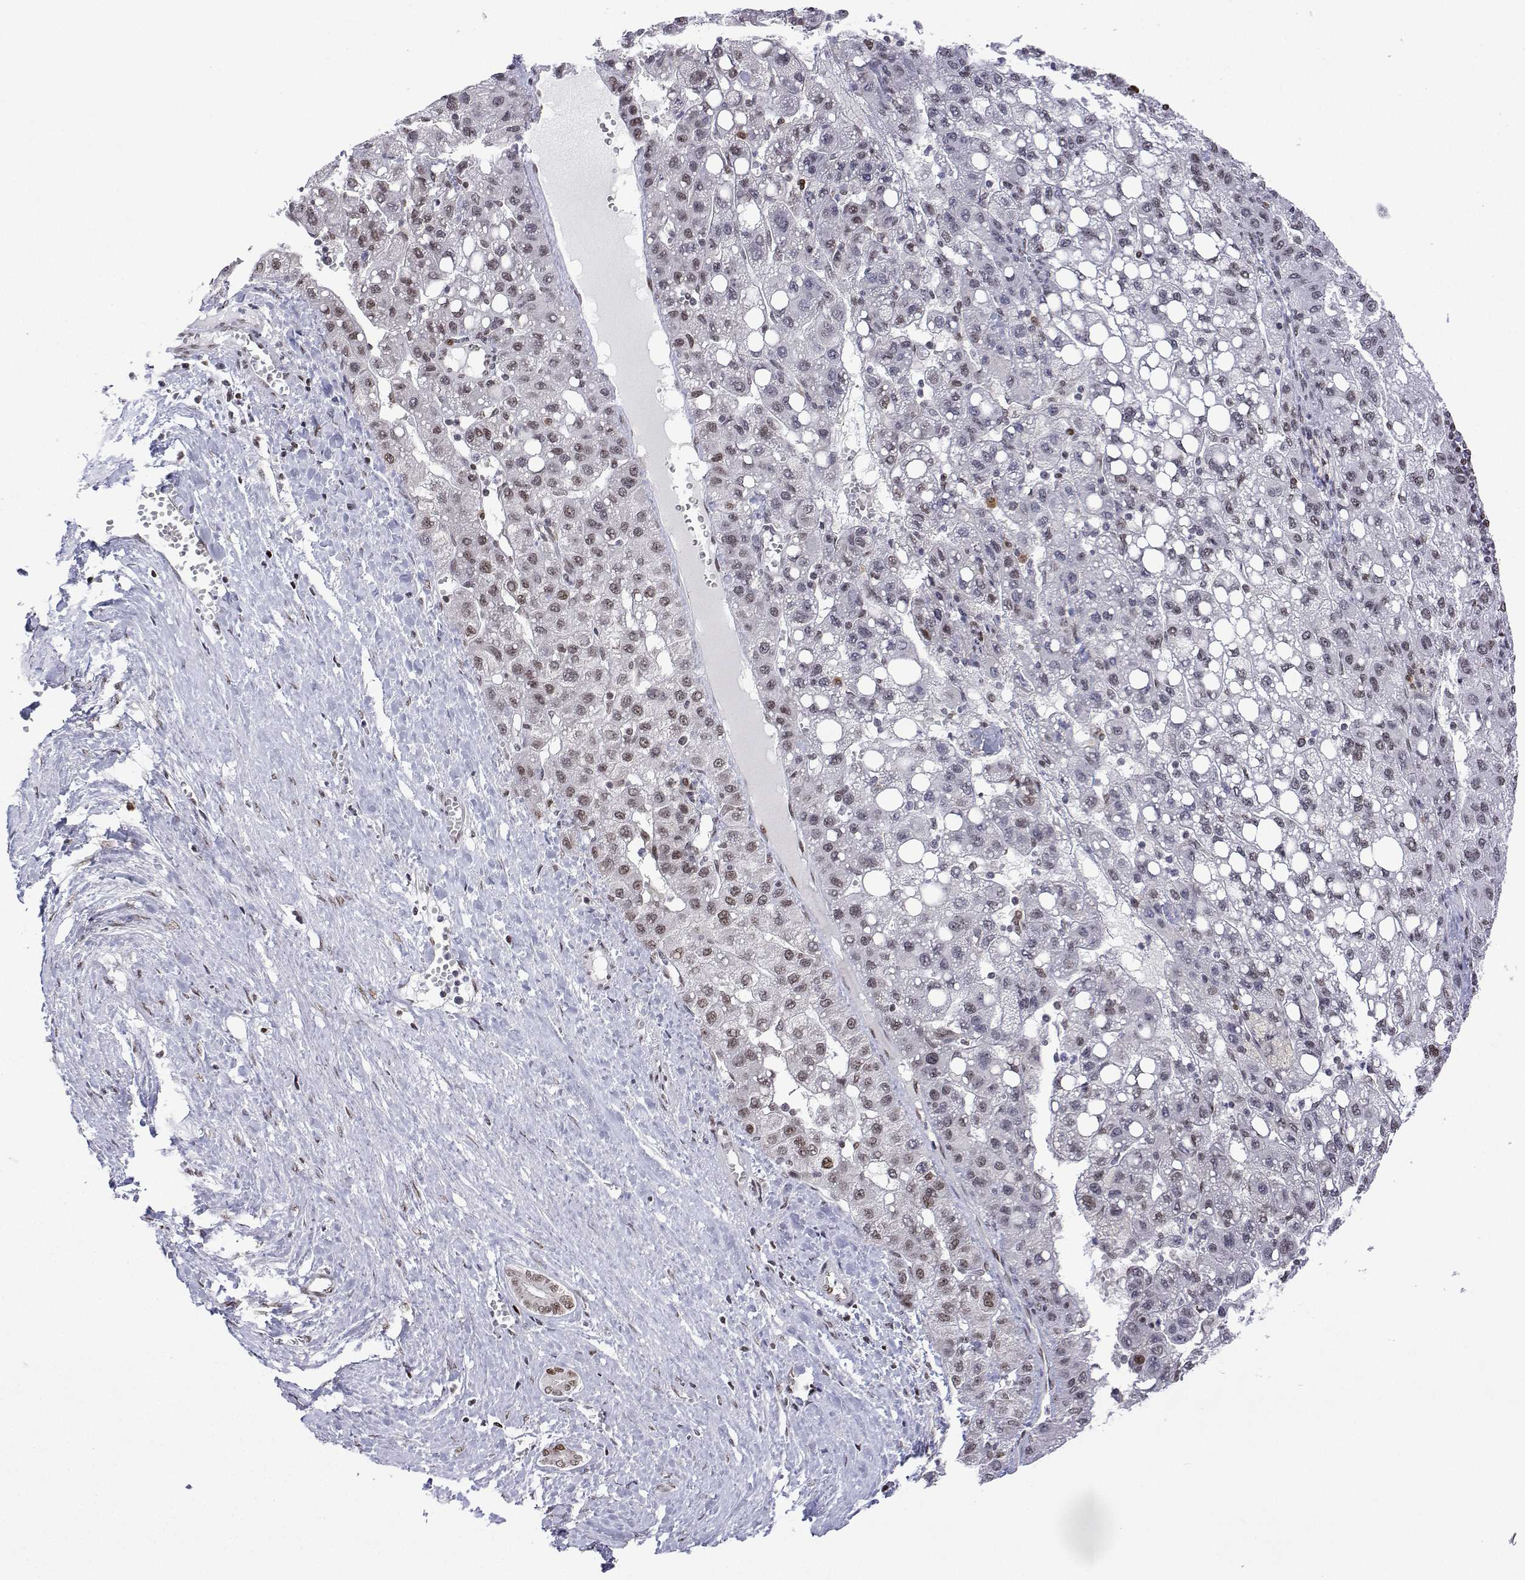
{"staining": {"intensity": "moderate", "quantity": "<25%", "location": "nuclear"}, "tissue": "liver cancer", "cell_type": "Tumor cells", "image_type": "cancer", "snomed": [{"axis": "morphology", "description": "Carcinoma, Hepatocellular, NOS"}, {"axis": "topography", "description": "Liver"}], "caption": "High-power microscopy captured an immunohistochemistry (IHC) photomicrograph of hepatocellular carcinoma (liver), revealing moderate nuclear staining in about <25% of tumor cells.", "gene": "XPC", "patient": {"sex": "female", "age": 82}}